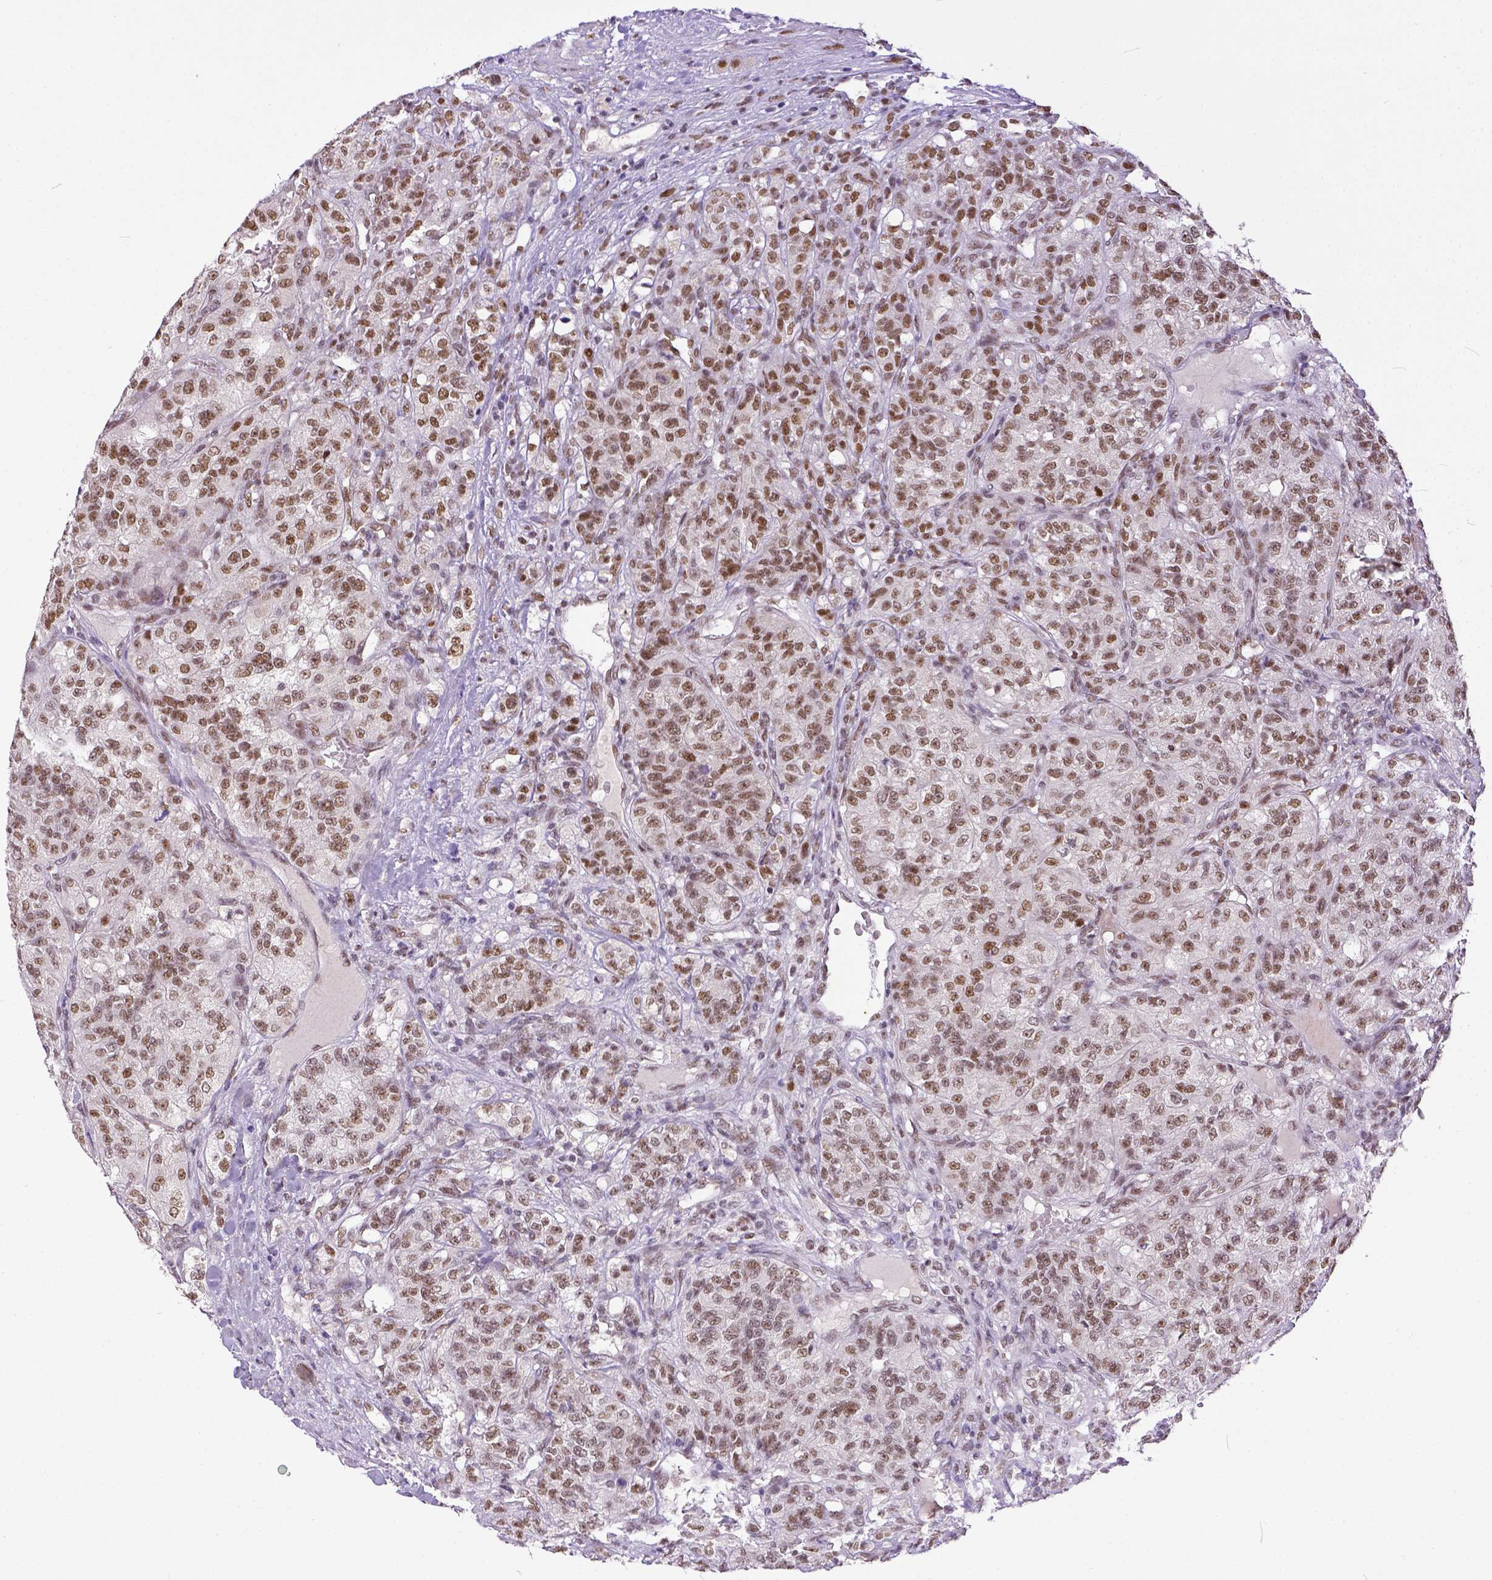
{"staining": {"intensity": "moderate", "quantity": ">75%", "location": "nuclear"}, "tissue": "renal cancer", "cell_type": "Tumor cells", "image_type": "cancer", "snomed": [{"axis": "morphology", "description": "Adenocarcinoma, NOS"}, {"axis": "topography", "description": "Kidney"}], "caption": "A high-resolution image shows immunohistochemistry (IHC) staining of renal cancer, which demonstrates moderate nuclear positivity in approximately >75% of tumor cells.", "gene": "ERCC1", "patient": {"sex": "female", "age": 63}}